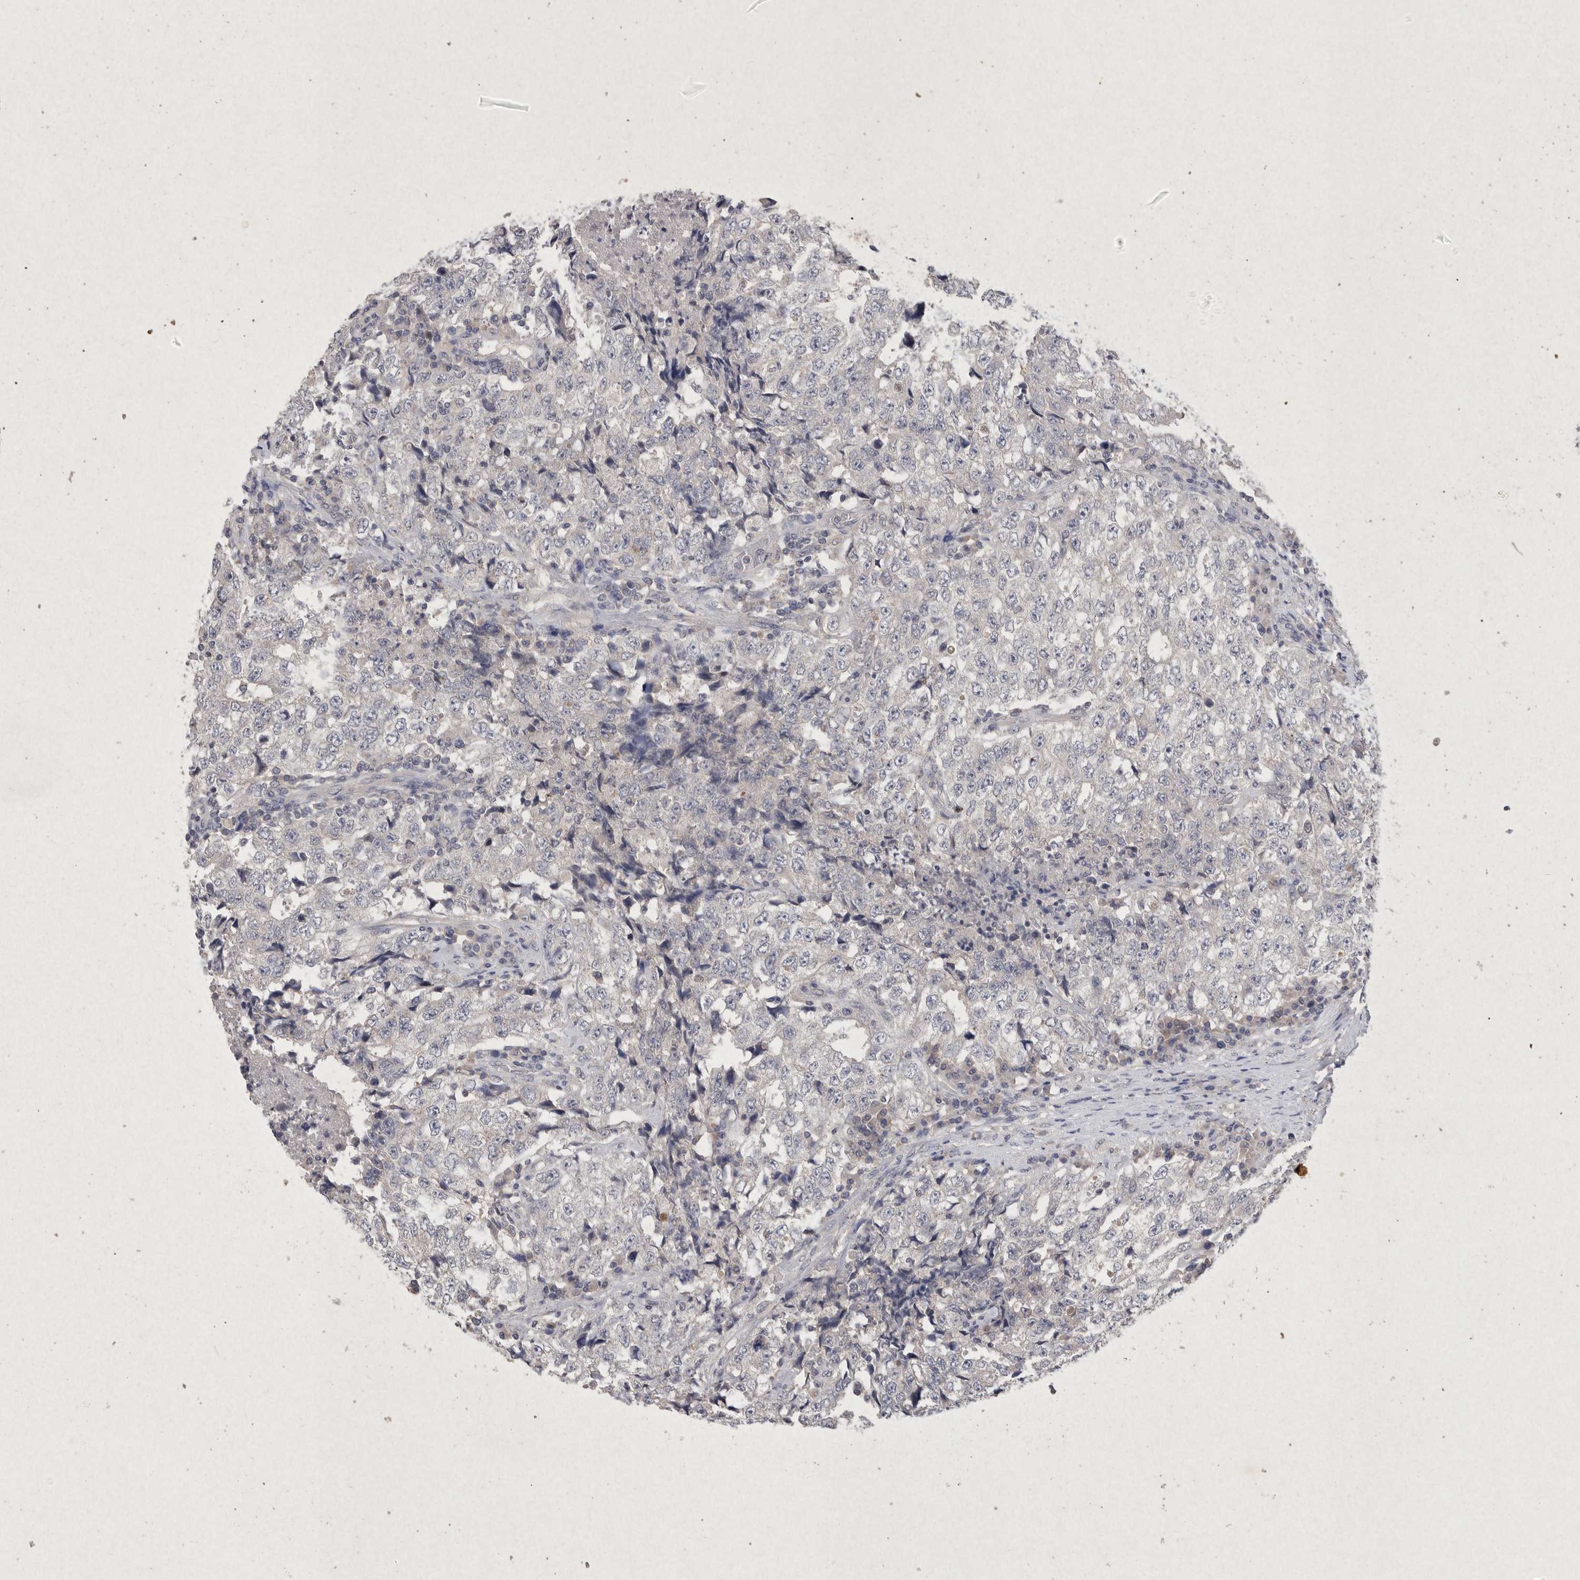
{"staining": {"intensity": "negative", "quantity": "none", "location": "none"}, "tissue": "testis cancer", "cell_type": "Tumor cells", "image_type": "cancer", "snomed": [{"axis": "morphology", "description": "Necrosis, NOS"}, {"axis": "morphology", "description": "Carcinoma, Embryonal, NOS"}, {"axis": "topography", "description": "Testis"}], "caption": "Photomicrograph shows no significant protein positivity in tumor cells of testis embryonal carcinoma. Nuclei are stained in blue.", "gene": "RASSF3", "patient": {"sex": "male", "age": 19}}